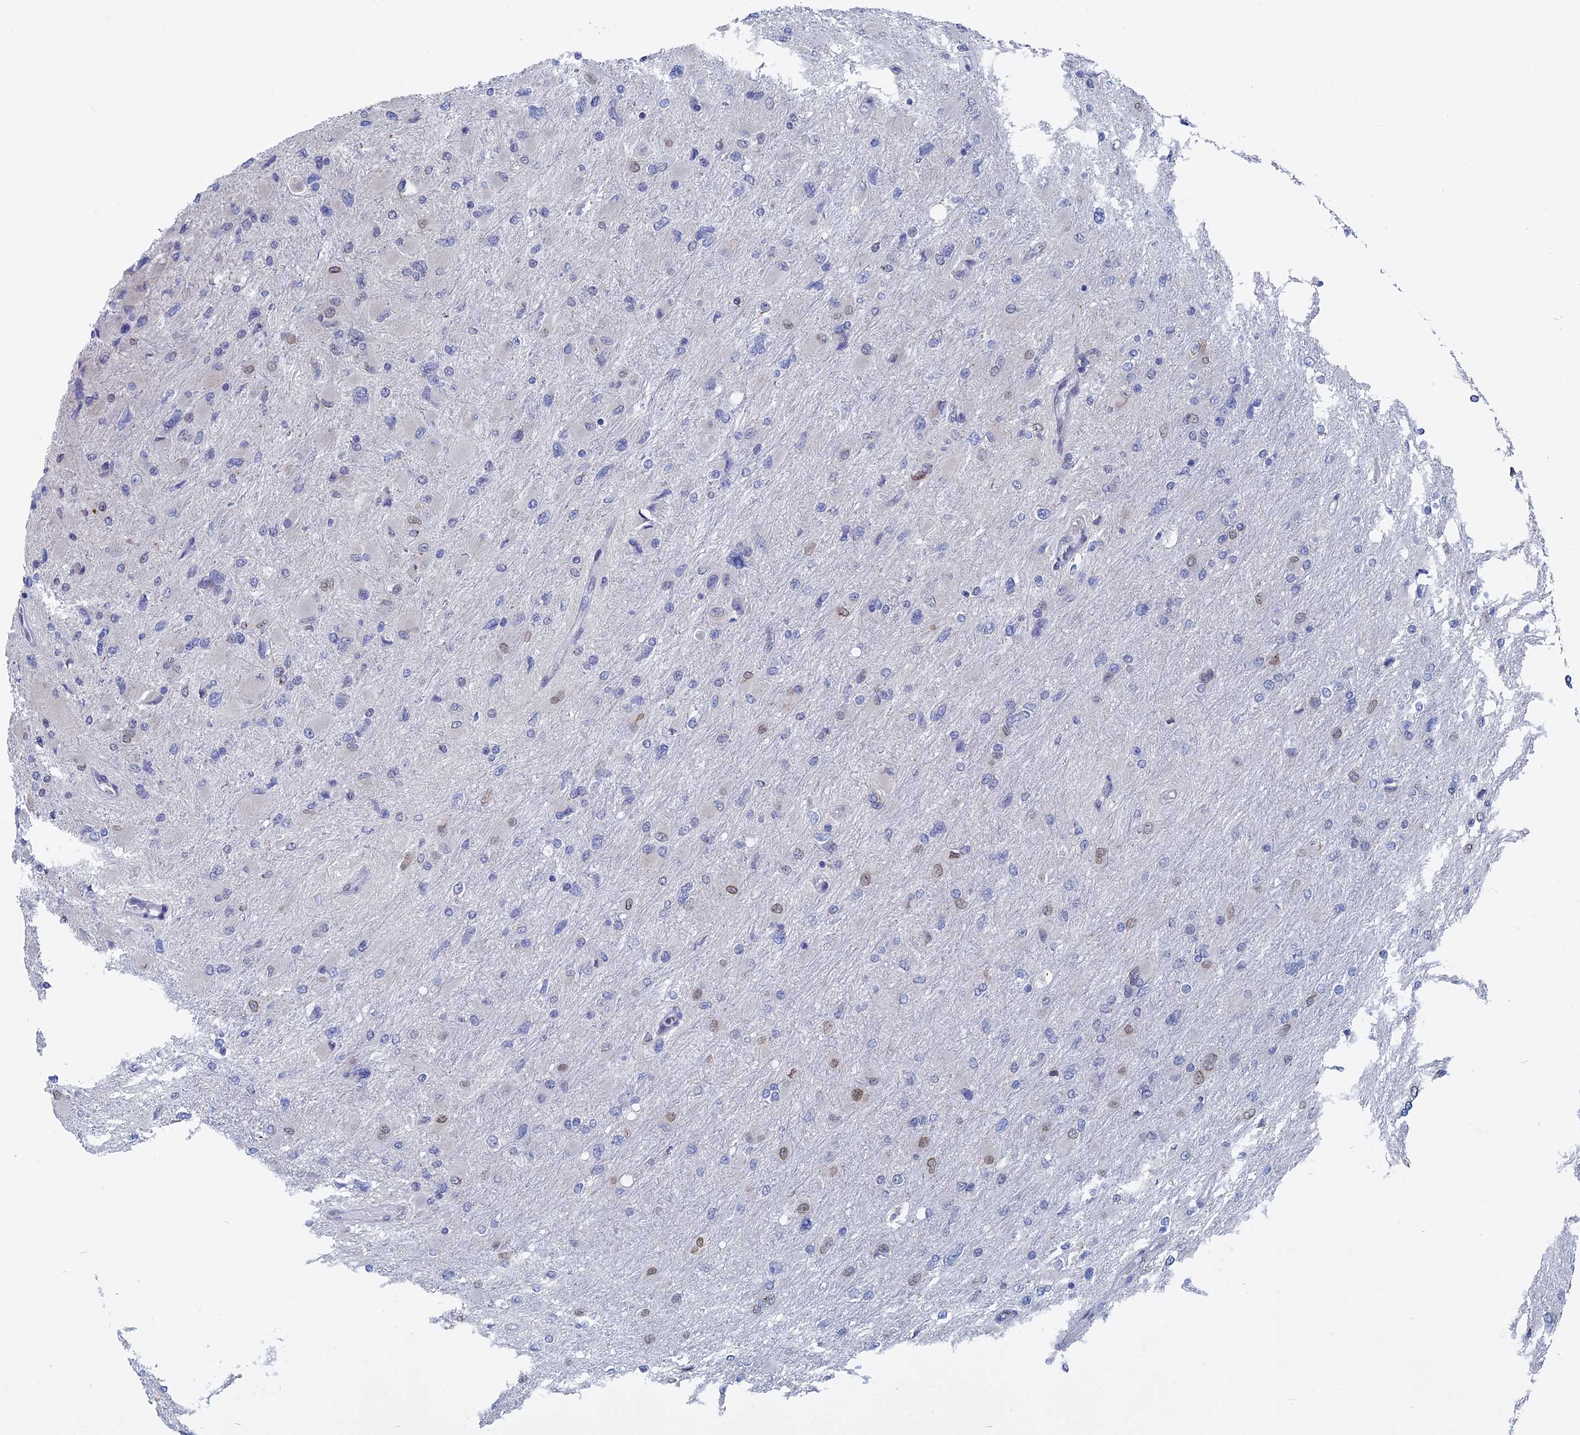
{"staining": {"intensity": "weak", "quantity": "<25%", "location": "nuclear"}, "tissue": "glioma", "cell_type": "Tumor cells", "image_type": "cancer", "snomed": [{"axis": "morphology", "description": "Glioma, malignant, High grade"}, {"axis": "topography", "description": "Cerebral cortex"}], "caption": "High power microscopy micrograph of an immunohistochemistry histopathology image of glioma, revealing no significant staining in tumor cells.", "gene": "MTRF1", "patient": {"sex": "female", "age": 36}}